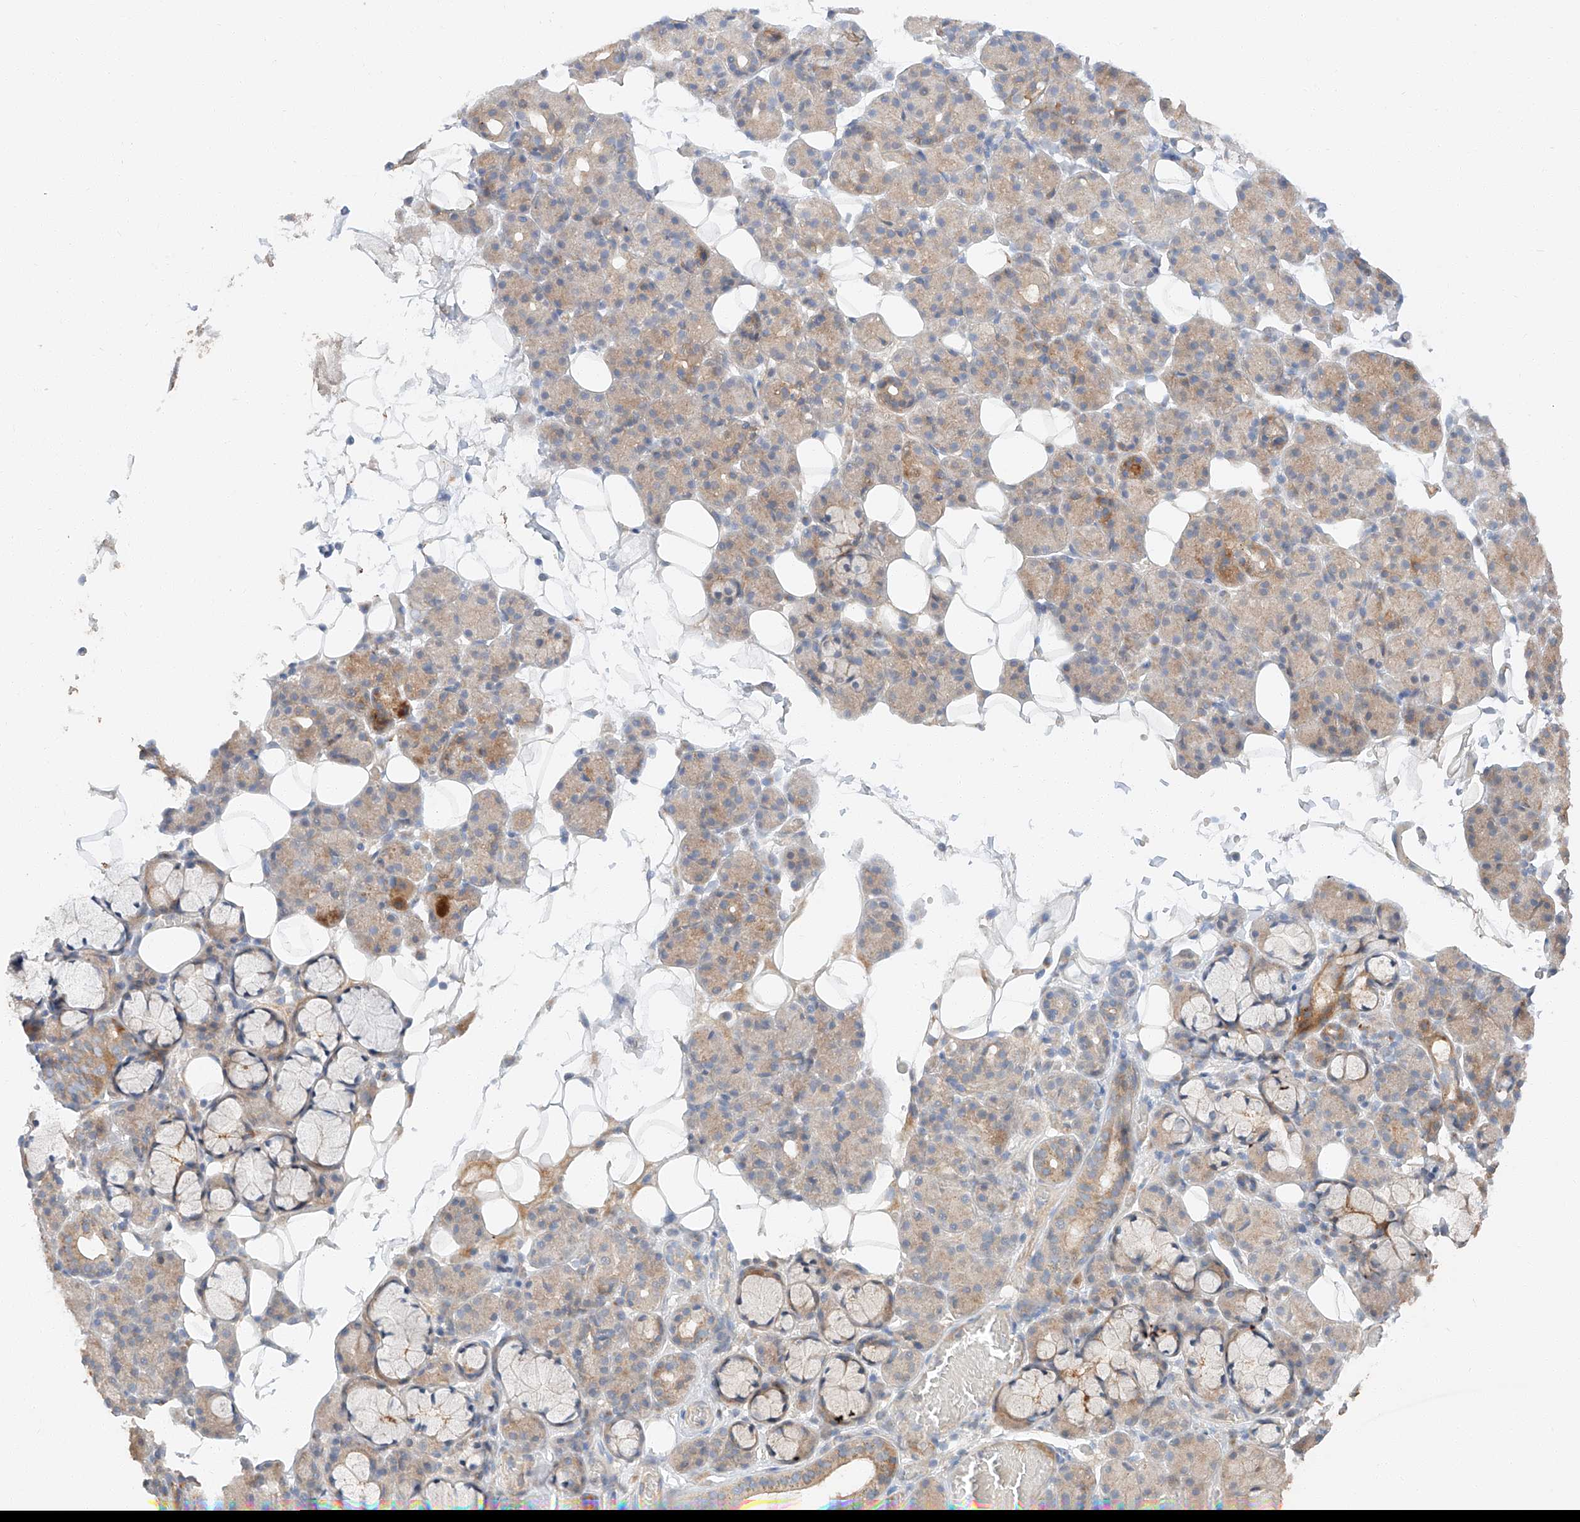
{"staining": {"intensity": "moderate", "quantity": "<25%", "location": "cytoplasmic/membranous"}, "tissue": "salivary gland", "cell_type": "Glandular cells", "image_type": "normal", "snomed": [{"axis": "morphology", "description": "Normal tissue, NOS"}, {"axis": "topography", "description": "Salivary gland"}], "caption": "Immunohistochemical staining of normal salivary gland reveals low levels of moderate cytoplasmic/membranous staining in approximately <25% of glandular cells.", "gene": "XPNPEP1", "patient": {"sex": "male", "age": 63}}